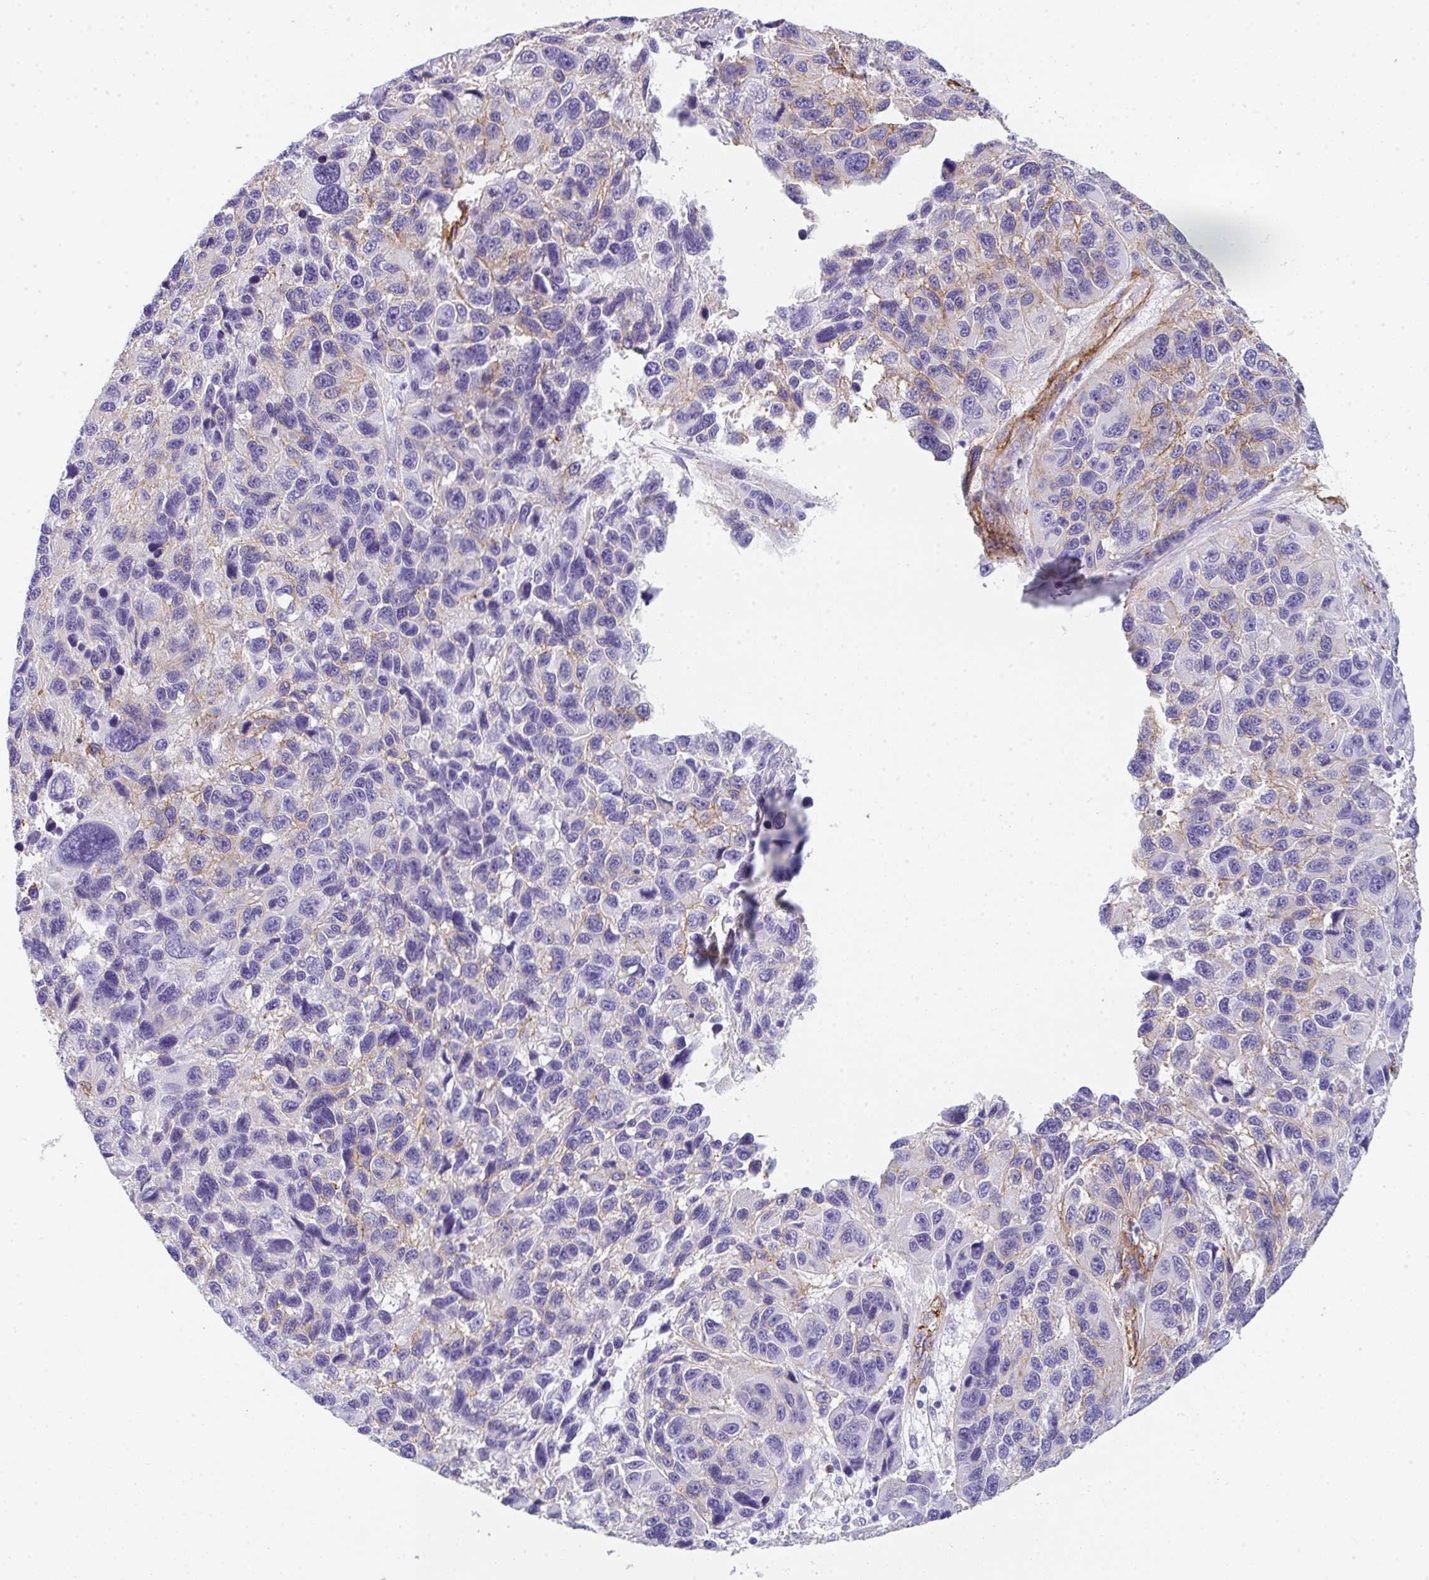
{"staining": {"intensity": "moderate", "quantity": "25%-75%", "location": "cytoplasmic/membranous"}, "tissue": "melanoma", "cell_type": "Tumor cells", "image_type": "cancer", "snomed": [{"axis": "morphology", "description": "Malignant melanoma, NOS"}, {"axis": "topography", "description": "Skin"}], "caption": "Immunohistochemistry (IHC) of melanoma demonstrates medium levels of moderate cytoplasmic/membranous staining in approximately 25%-75% of tumor cells.", "gene": "DBN1", "patient": {"sex": "male", "age": 53}}